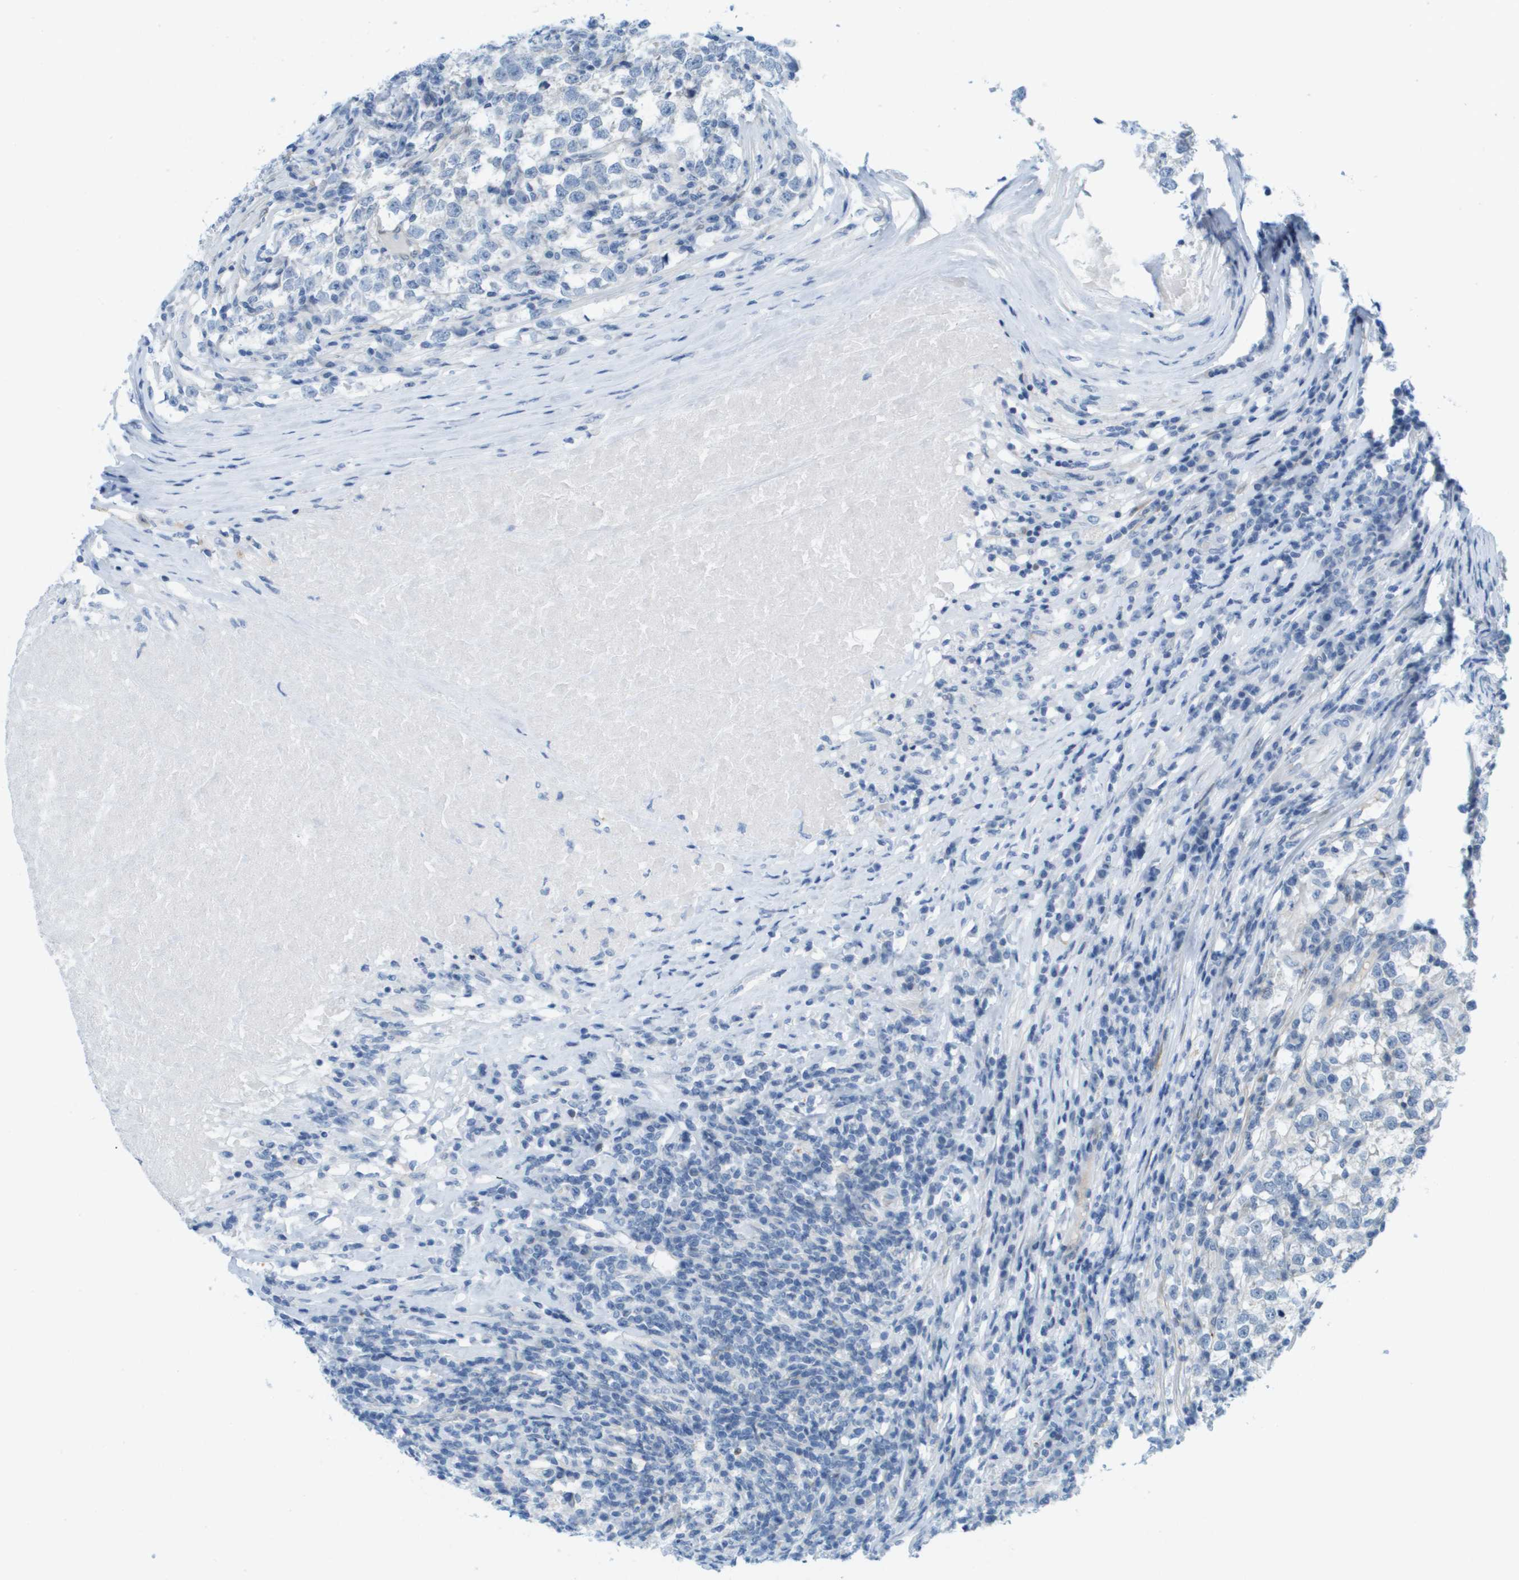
{"staining": {"intensity": "negative", "quantity": "none", "location": "none"}, "tissue": "testis cancer", "cell_type": "Tumor cells", "image_type": "cancer", "snomed": [{"axis": "morphology", "description": "Normal tissue, NOS"}, {"axis": "morphology", "description": "Seminoma, NOS"}, {"axis": "topography", "description": "Testis"}], "caption": "Photomicrograph shows no protein staining in tumor cells of testis seminoma tissue. Nuclei are stained in blue.", "gene": "CUL9", "patient": {"sex": "male", "age": 43}}